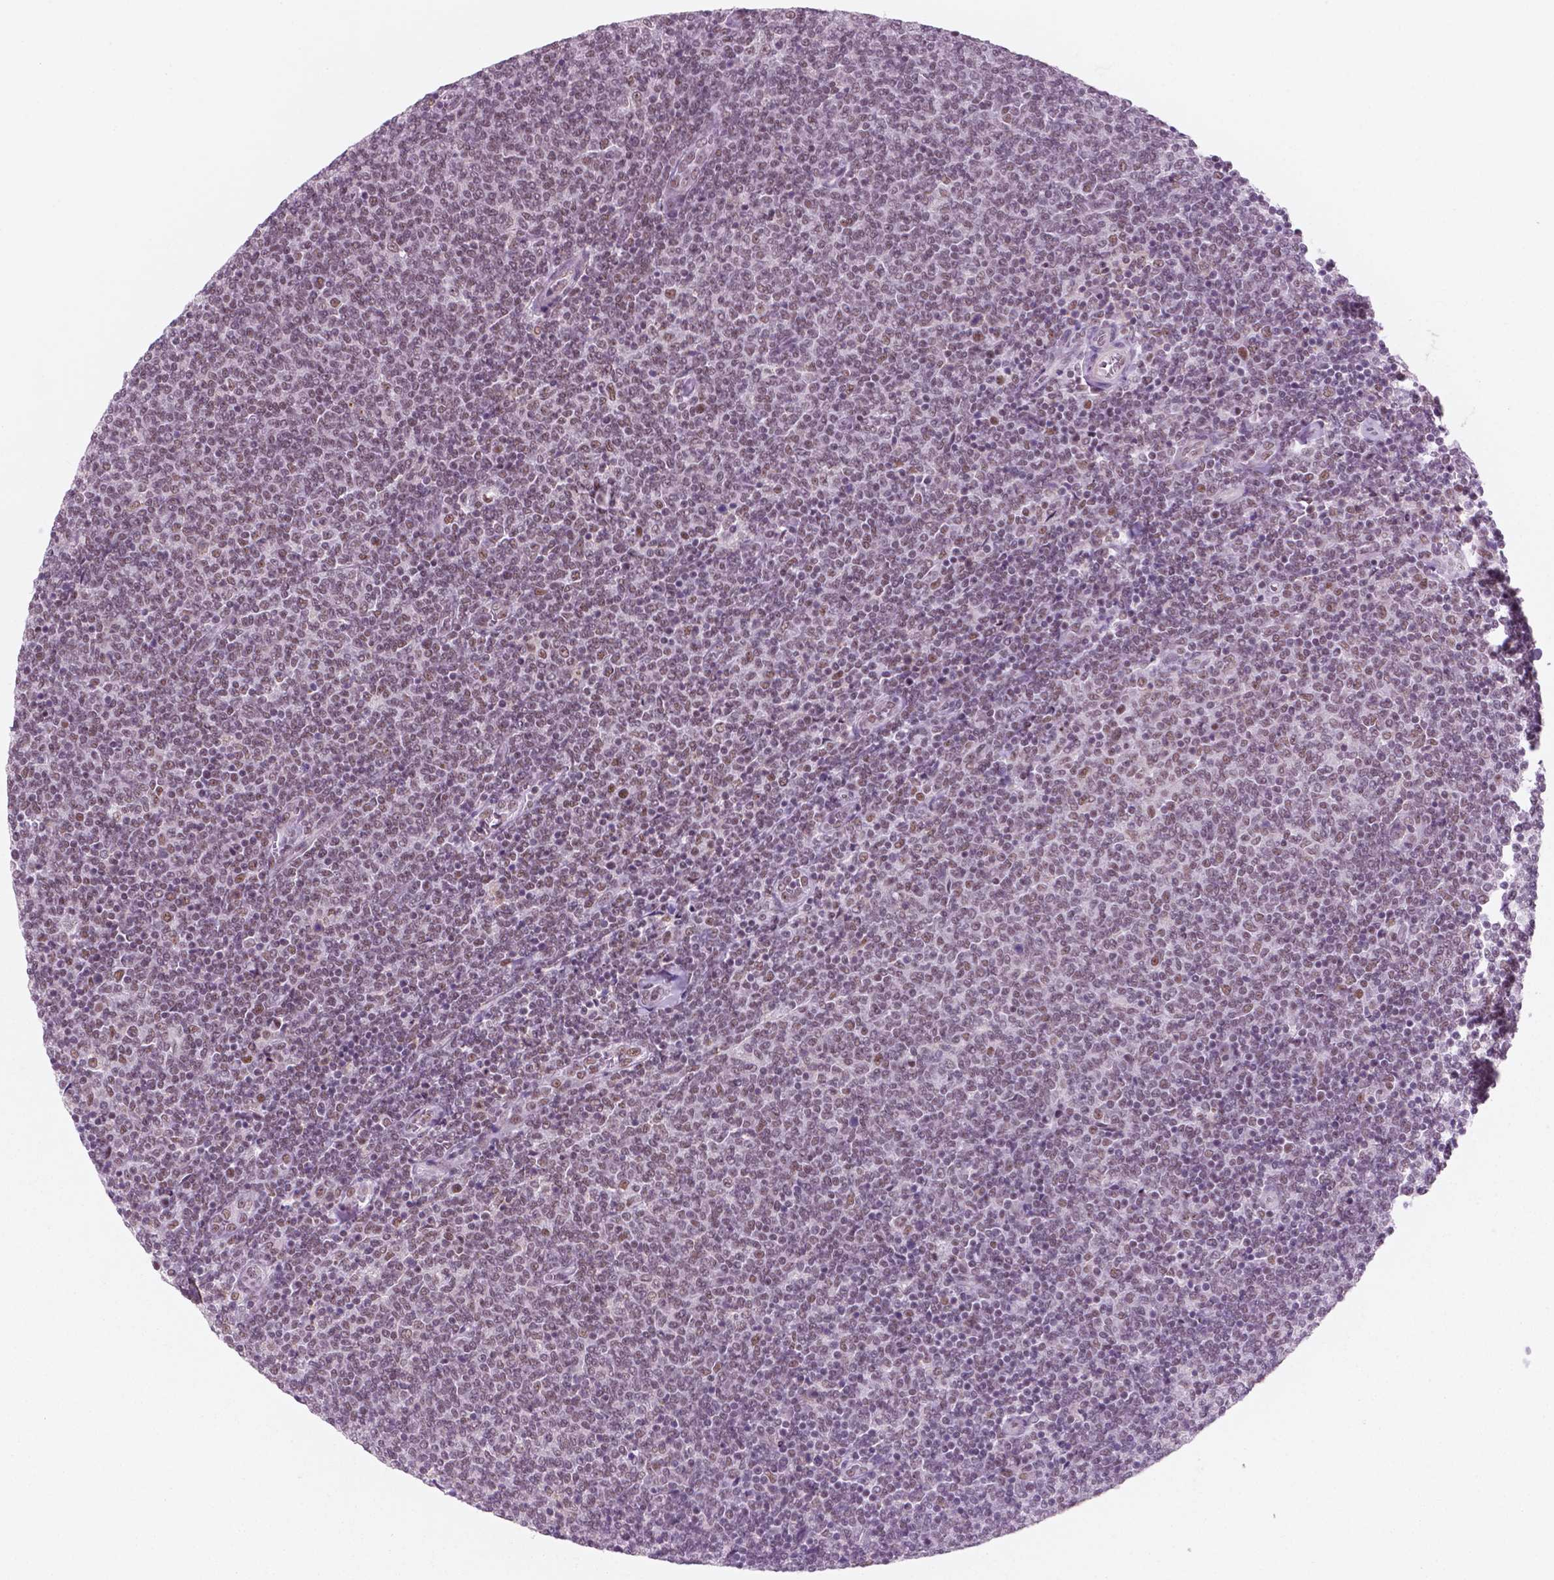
{"staining": {"intensity": "weak", "quantity": ">75%", "location": "nuclear"}, "tissue": "lymphoma", "cell_type": "Tumor cells", "image_type": "cancer", "snomed": [{"axis": "morphology", "description": "Malignant lymphoma, non-Hodgkin's type, Low grade"}, {"axis": "topography", "description": "Lymph node"}], "caption": "Protein staining displays weak nuclear staining in about >75% of tumor cells in lymphoma.", "gene": "CTR9", "patient": {"sex": "male", "age": 52}}